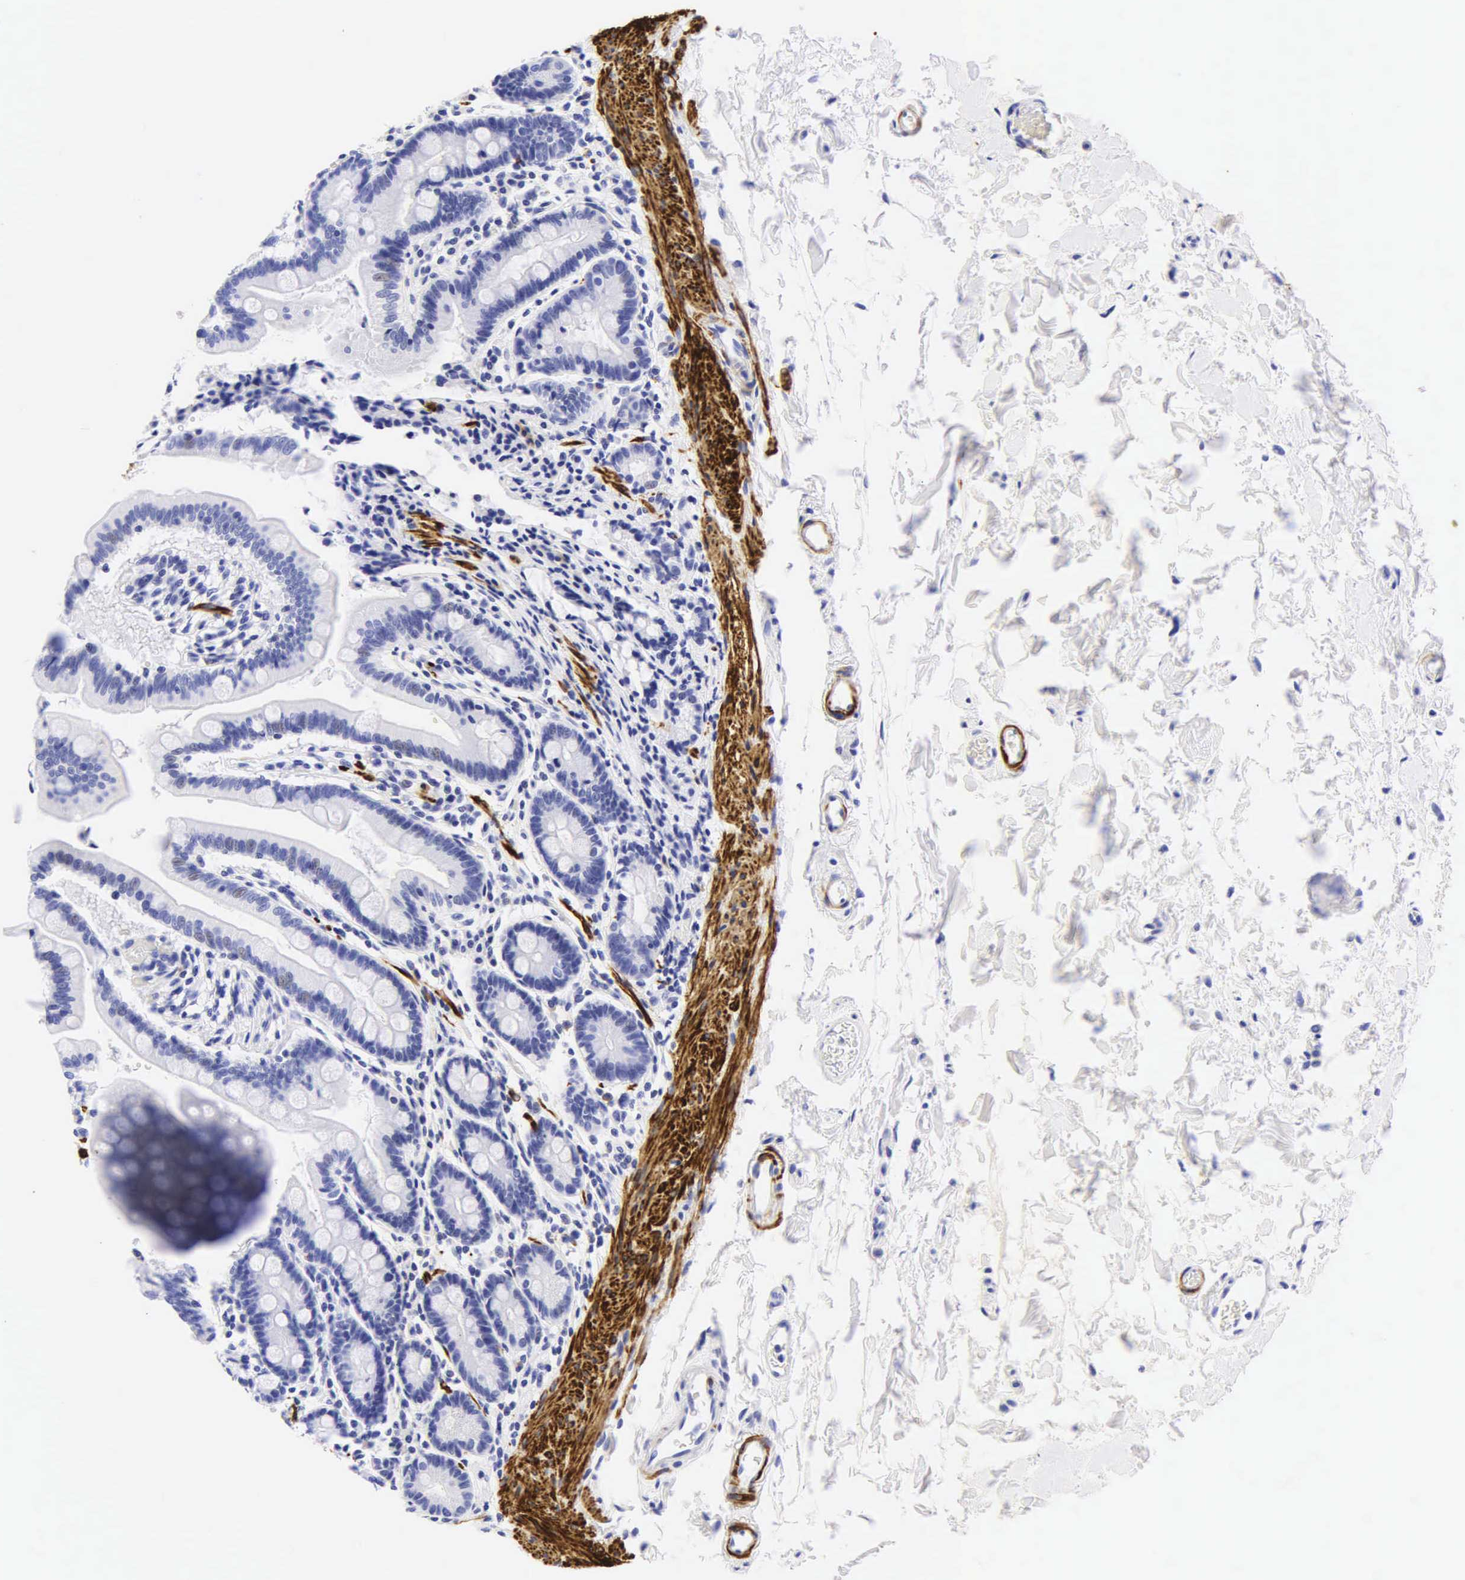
{"staining": {"intensity": "negative", "quantity": "none", "location": "none"}, "tissue": "duodenum", "cell_type": "Glandular cells", "image_type": "normal", "snomed": [{"axis": "morphology", "description": "Normal tissue, NOS"}, {"axis": "topography", "description": "Duodenum"}], "caption": "Glandular cells show no significant staining in normal duodenum. (DAB (3,3'-diaminobenzidine) IHC visualized using brightfield microscopy, high magnification).", "gene": "DES", "patient": {"sex": "female", "age": 77}}